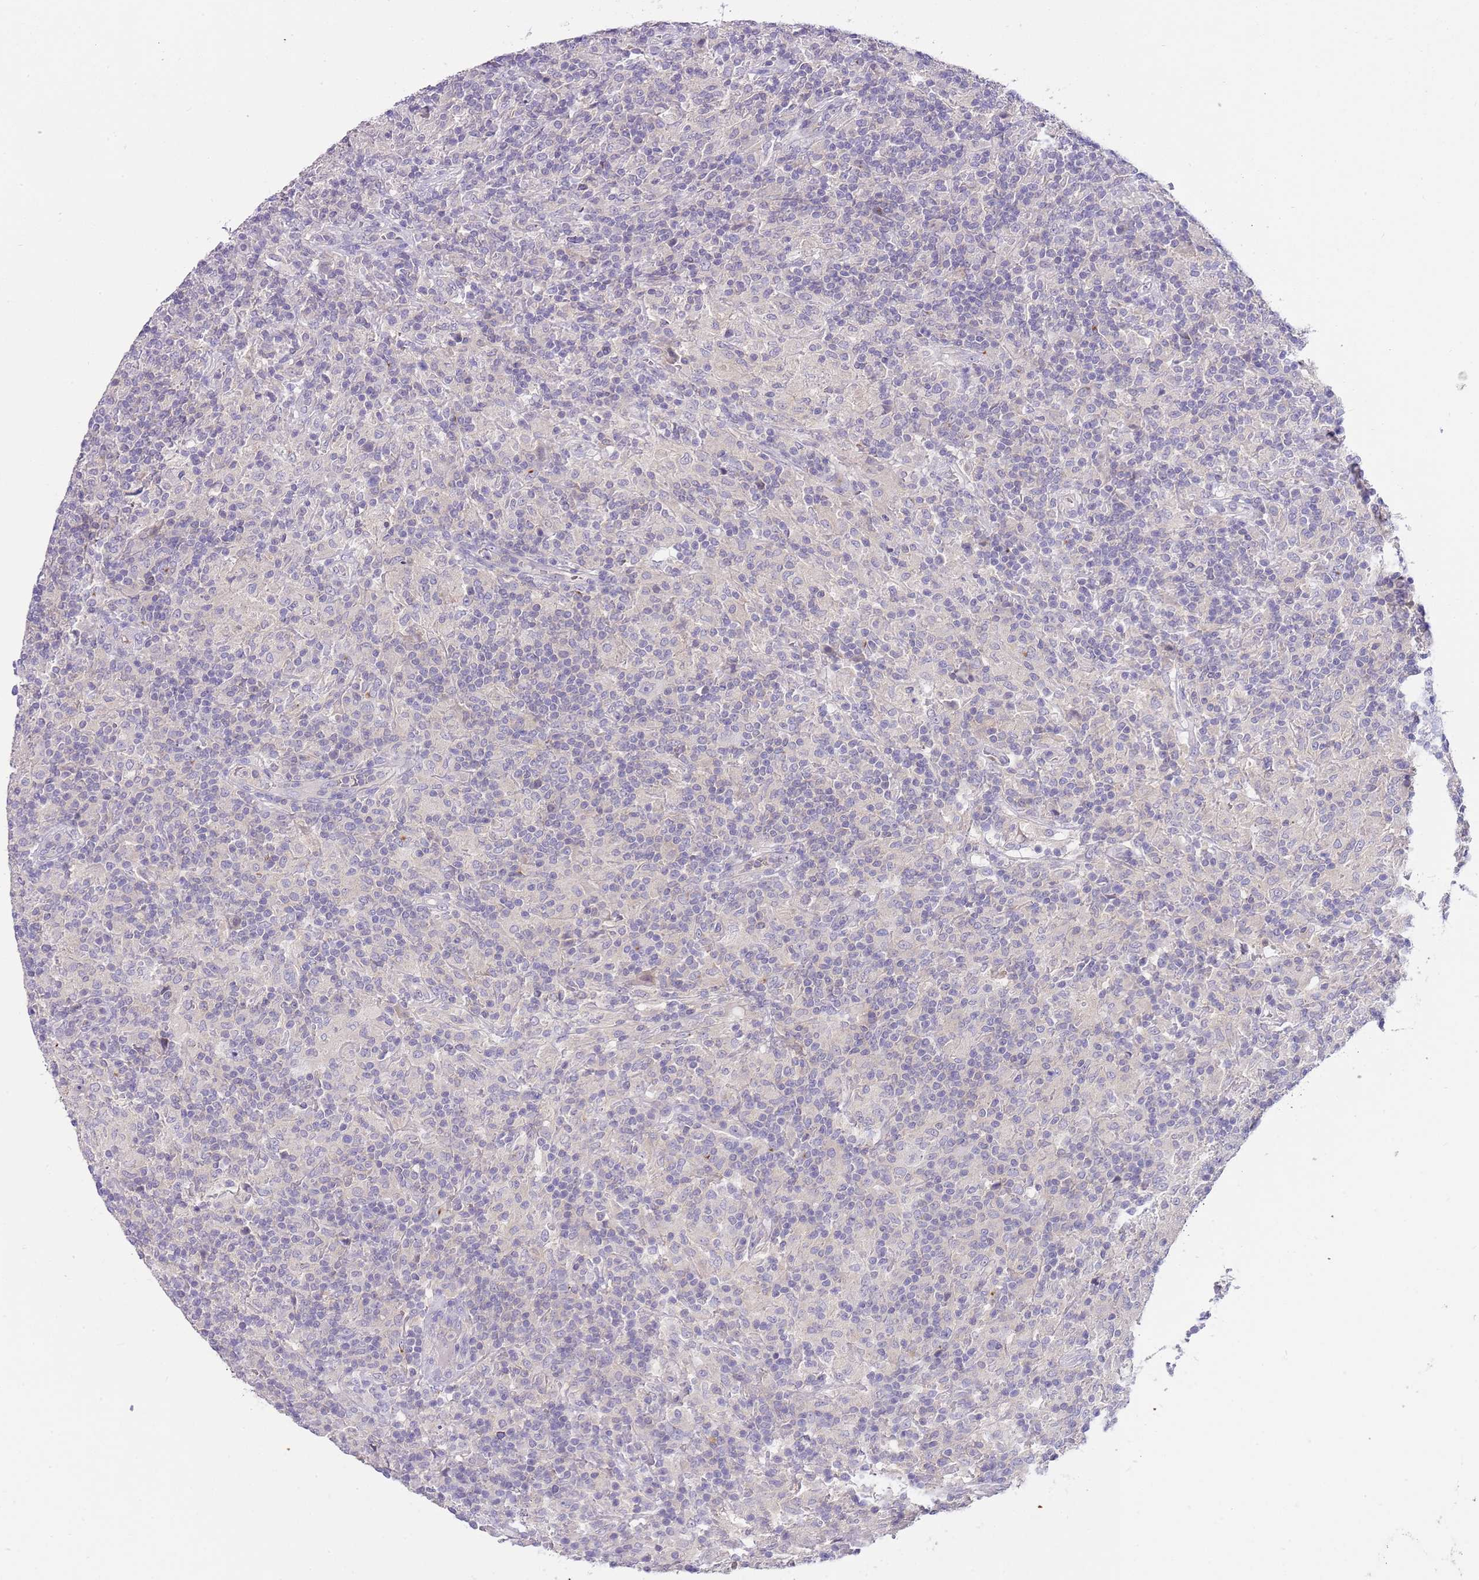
{"staining": {"intensity": "negative", "quantity": "none", "location": "none"}, "tissue": "lymphoma", "cell_type": "Tumor cells", "image_type": "cancer", "snomed": [{"axis": "morphology", "description": "Hodgkin's disease, NOS"}, {"axis": "topography", "description": "Lymph node"}], "caption": "The immunohistochemistry (IHC) micrograph has no significant positivity in tumor cells of lymphoma tissue.", "gene": "CFAP73", "patient": {"sex": "male", "age": 70}}